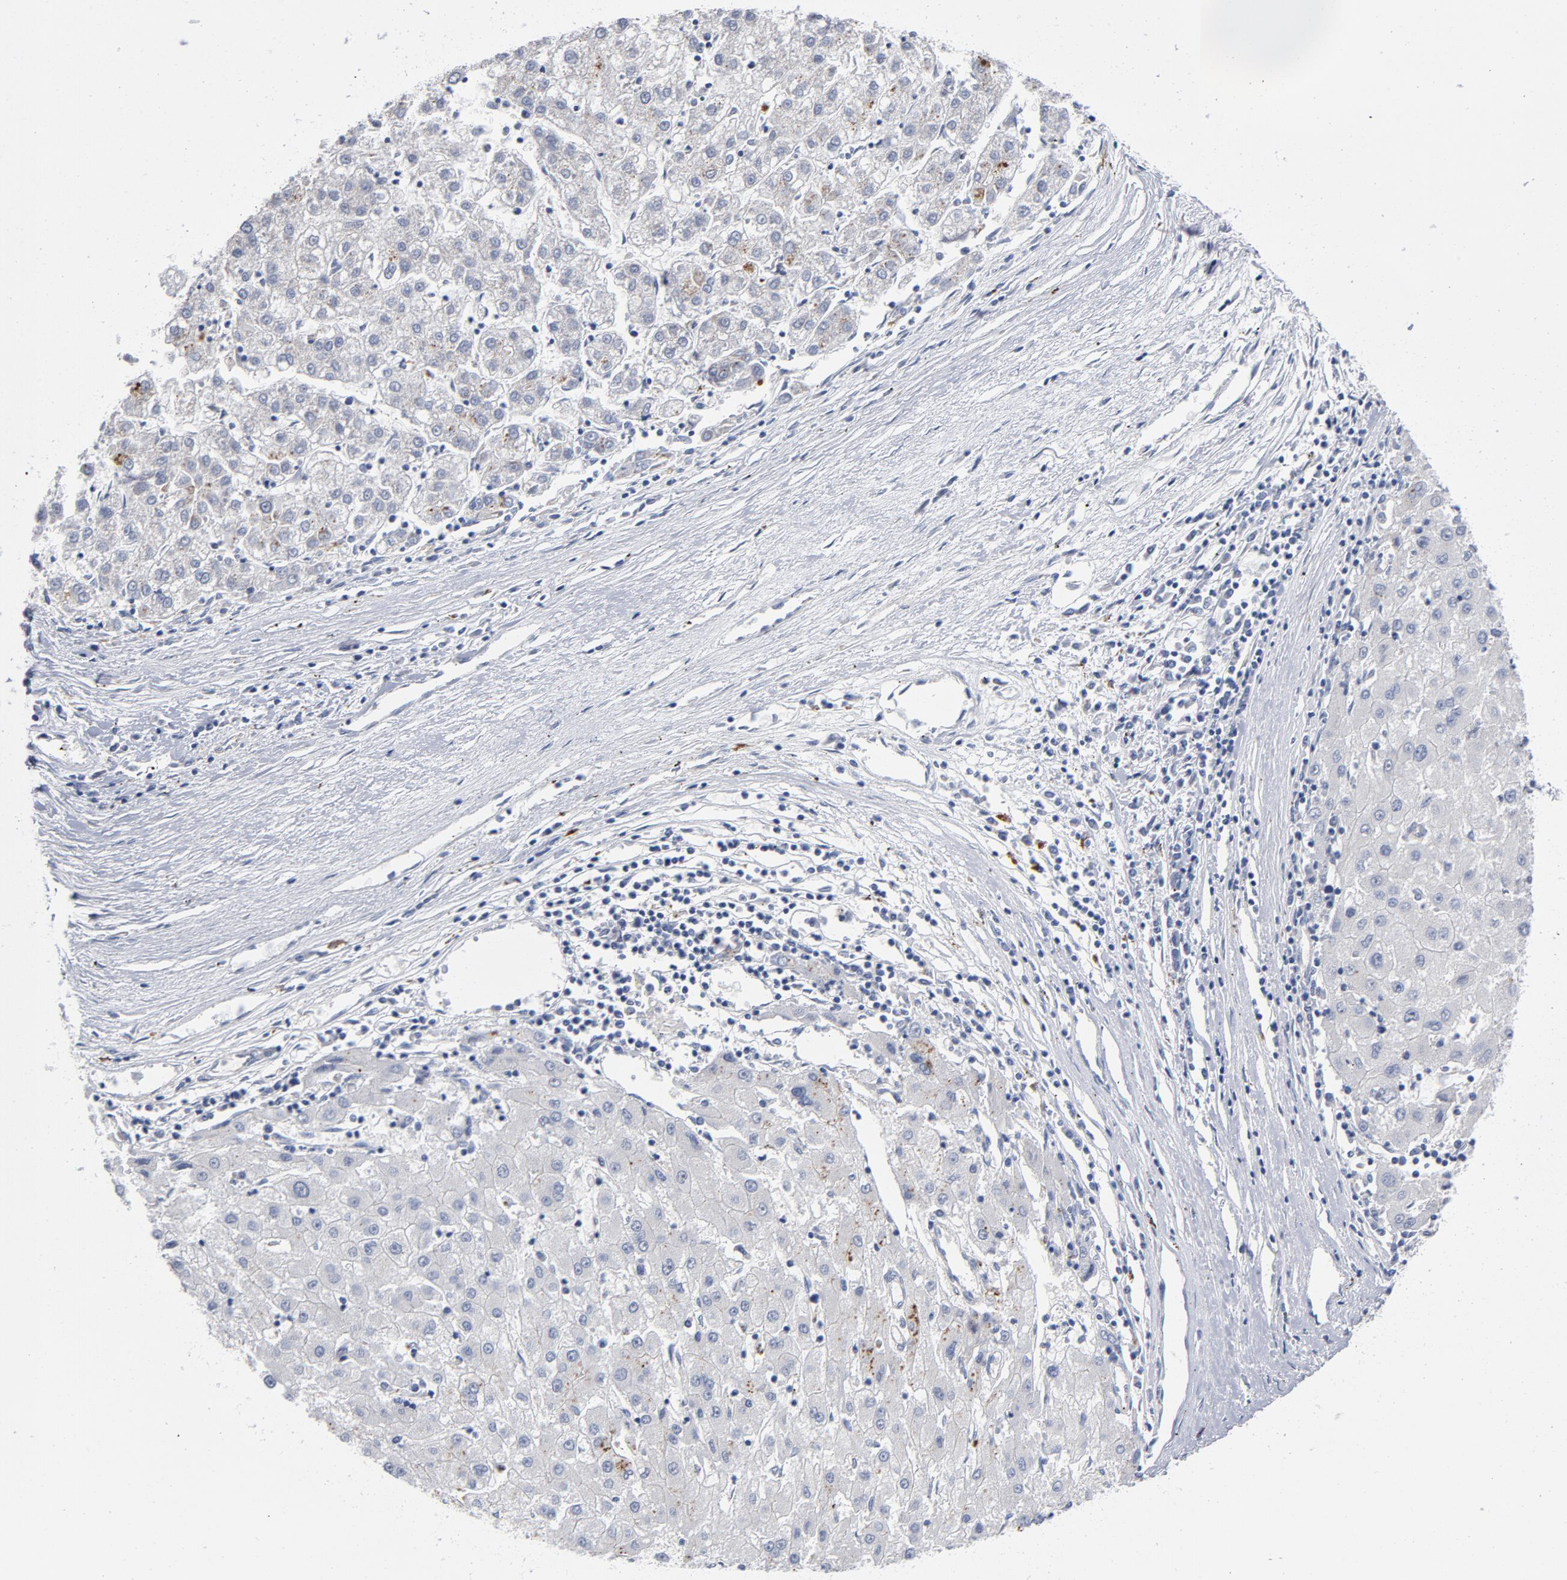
{"staining": {"intensity": "negative", "quantity": "none", "location": "none"}, "tissue": "liver cancer", "cell_type": "Tumor cells", "image_type": "cancer", "snomed": [{"axis": "morphology", "description": "Carcinoma, Hepatocellular, NOS"}, {"axis": "topography", "description": "Liver"}], "caption": "Tumor cells show no significant protein positivity in liver cancer (hepatocellular carcinoma). (DAB (3,3'-diaminobenzidine) IHC with hematoxylin counter stain).", "gene": "AKT2", "patient": {"sex": "male", "age": 72}}